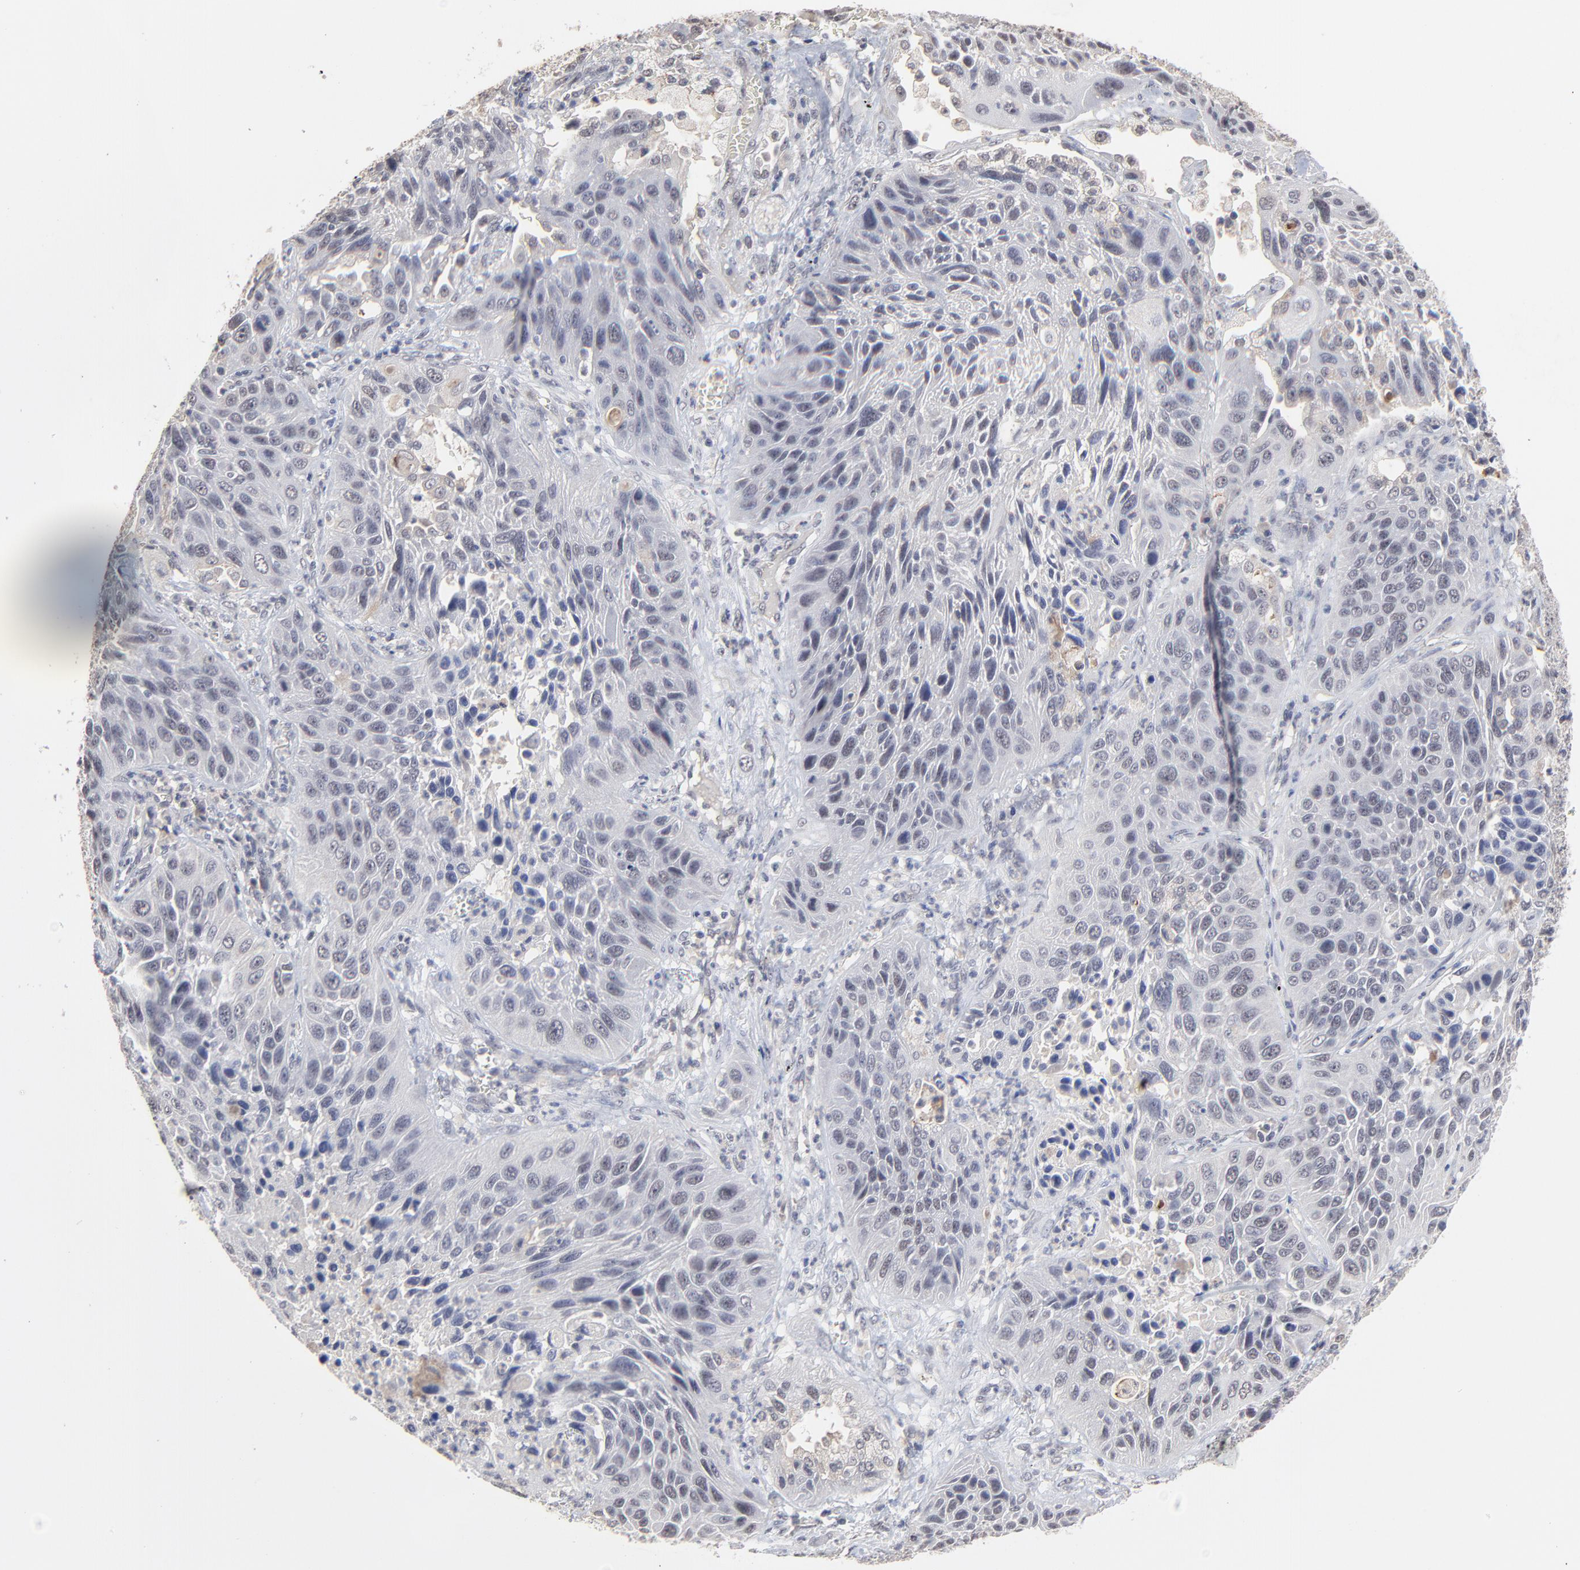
{"staining": {"intensity": "weak", "quantity": "<25%", "location": "nuclear"}, "tissue": "lung cancer", "cell_type": "Tumor cells", "image_type": "cancer", "snomed": [{"axis": "morphology", "description": "Squamous cell carcinoma, NOS"}, {"axis": "topography", "description": "Lung"}], "caption": "Human lung cancer stained for a protein using immunohistochemistry (IHC) reveals no staining in tumor cells.", "gene": "FAM199X", "patient": {"sex": "female", "age": 76}}